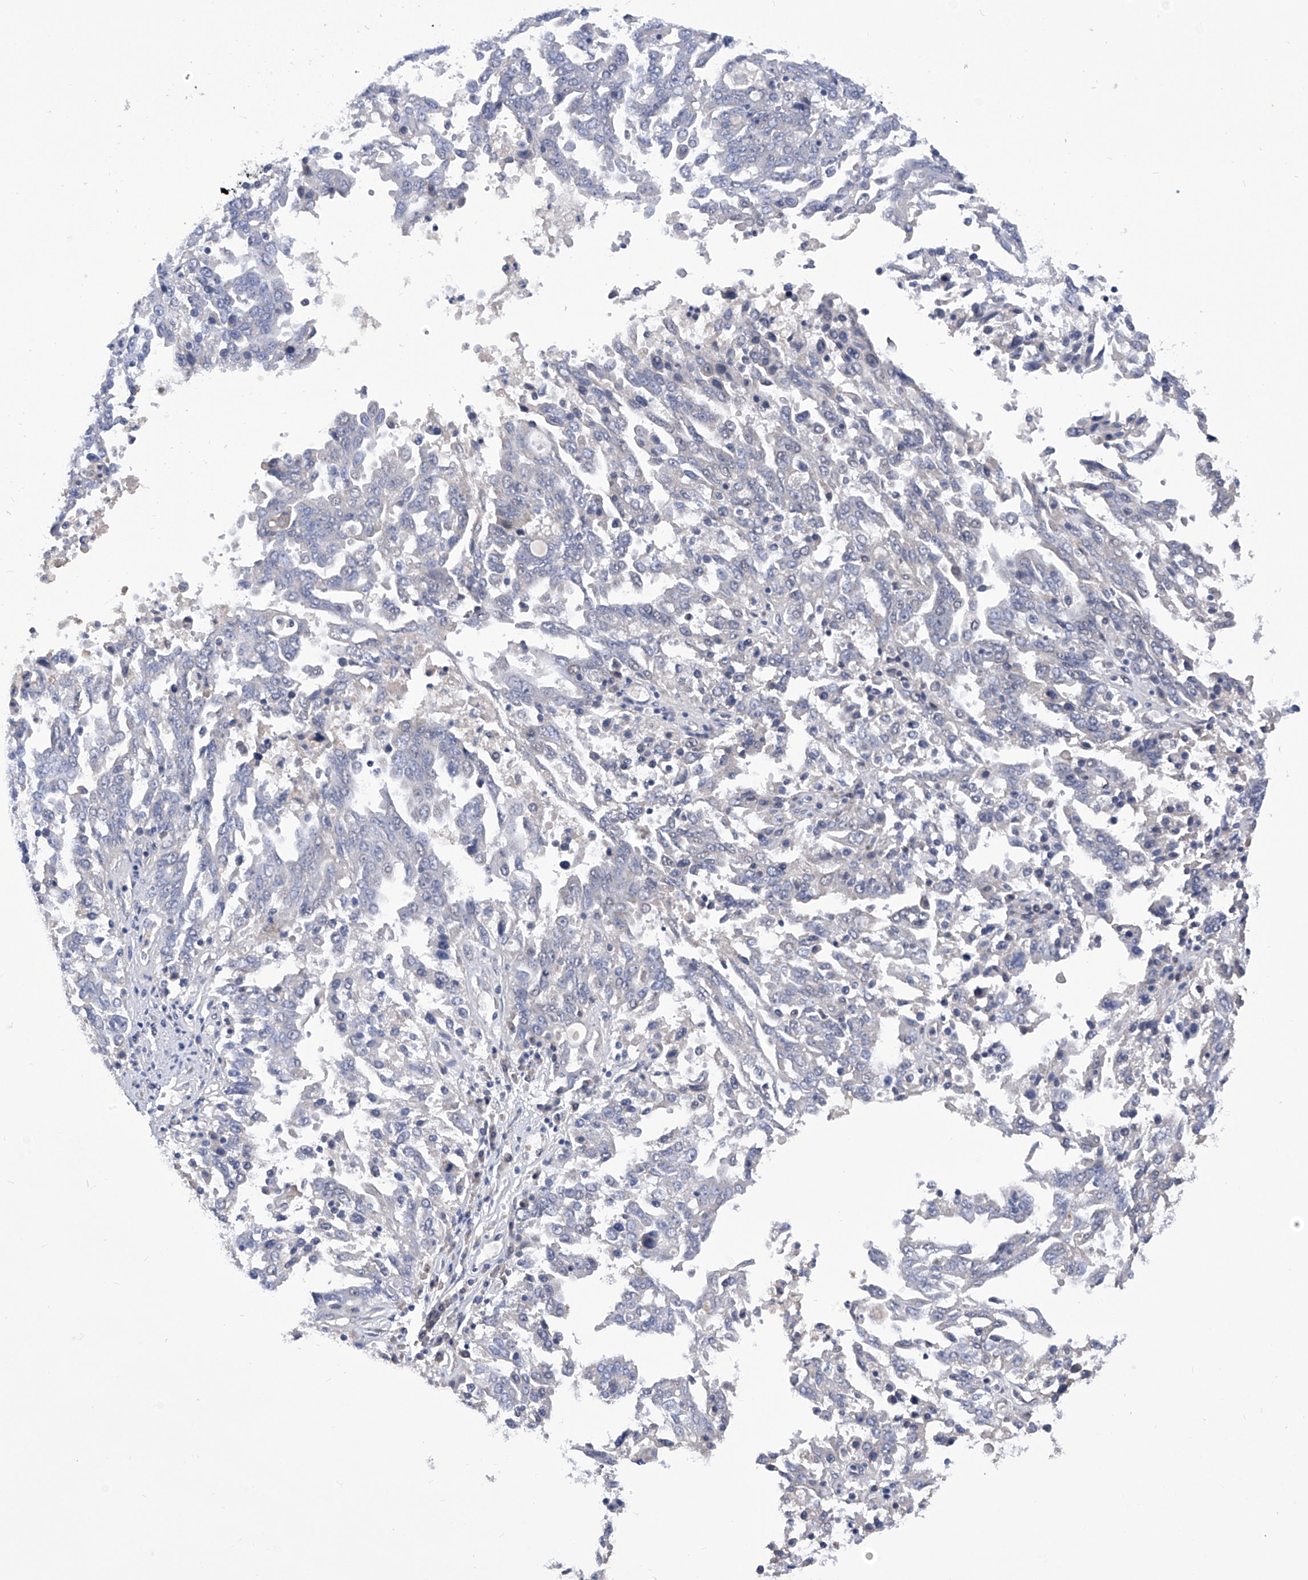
{"staining": {"intensity": "negative", "quantity": "none", "location": "none"}, "tissue": "ovarian cancer", "cell_type": "Tumor cells", "image_type": "cancer", "snomed": [{"axis": "morphology", "description": "Carcinoma, endometroid"}, {"axis": "topography", "description": "Ovary"}], "caption": "Ovarian cancer (endometroid carcinoma) was stained to show a protein in brown. There is no significant staining in tumor cells. Brightfield microscopy of IHC stained with DAB (3,3'-diaminobenzidine) (brown) and hematoxylin (blue), captured at high magnification.", "gene": "NUFIP1", "patient": {"sex": "female", "age": 62}}